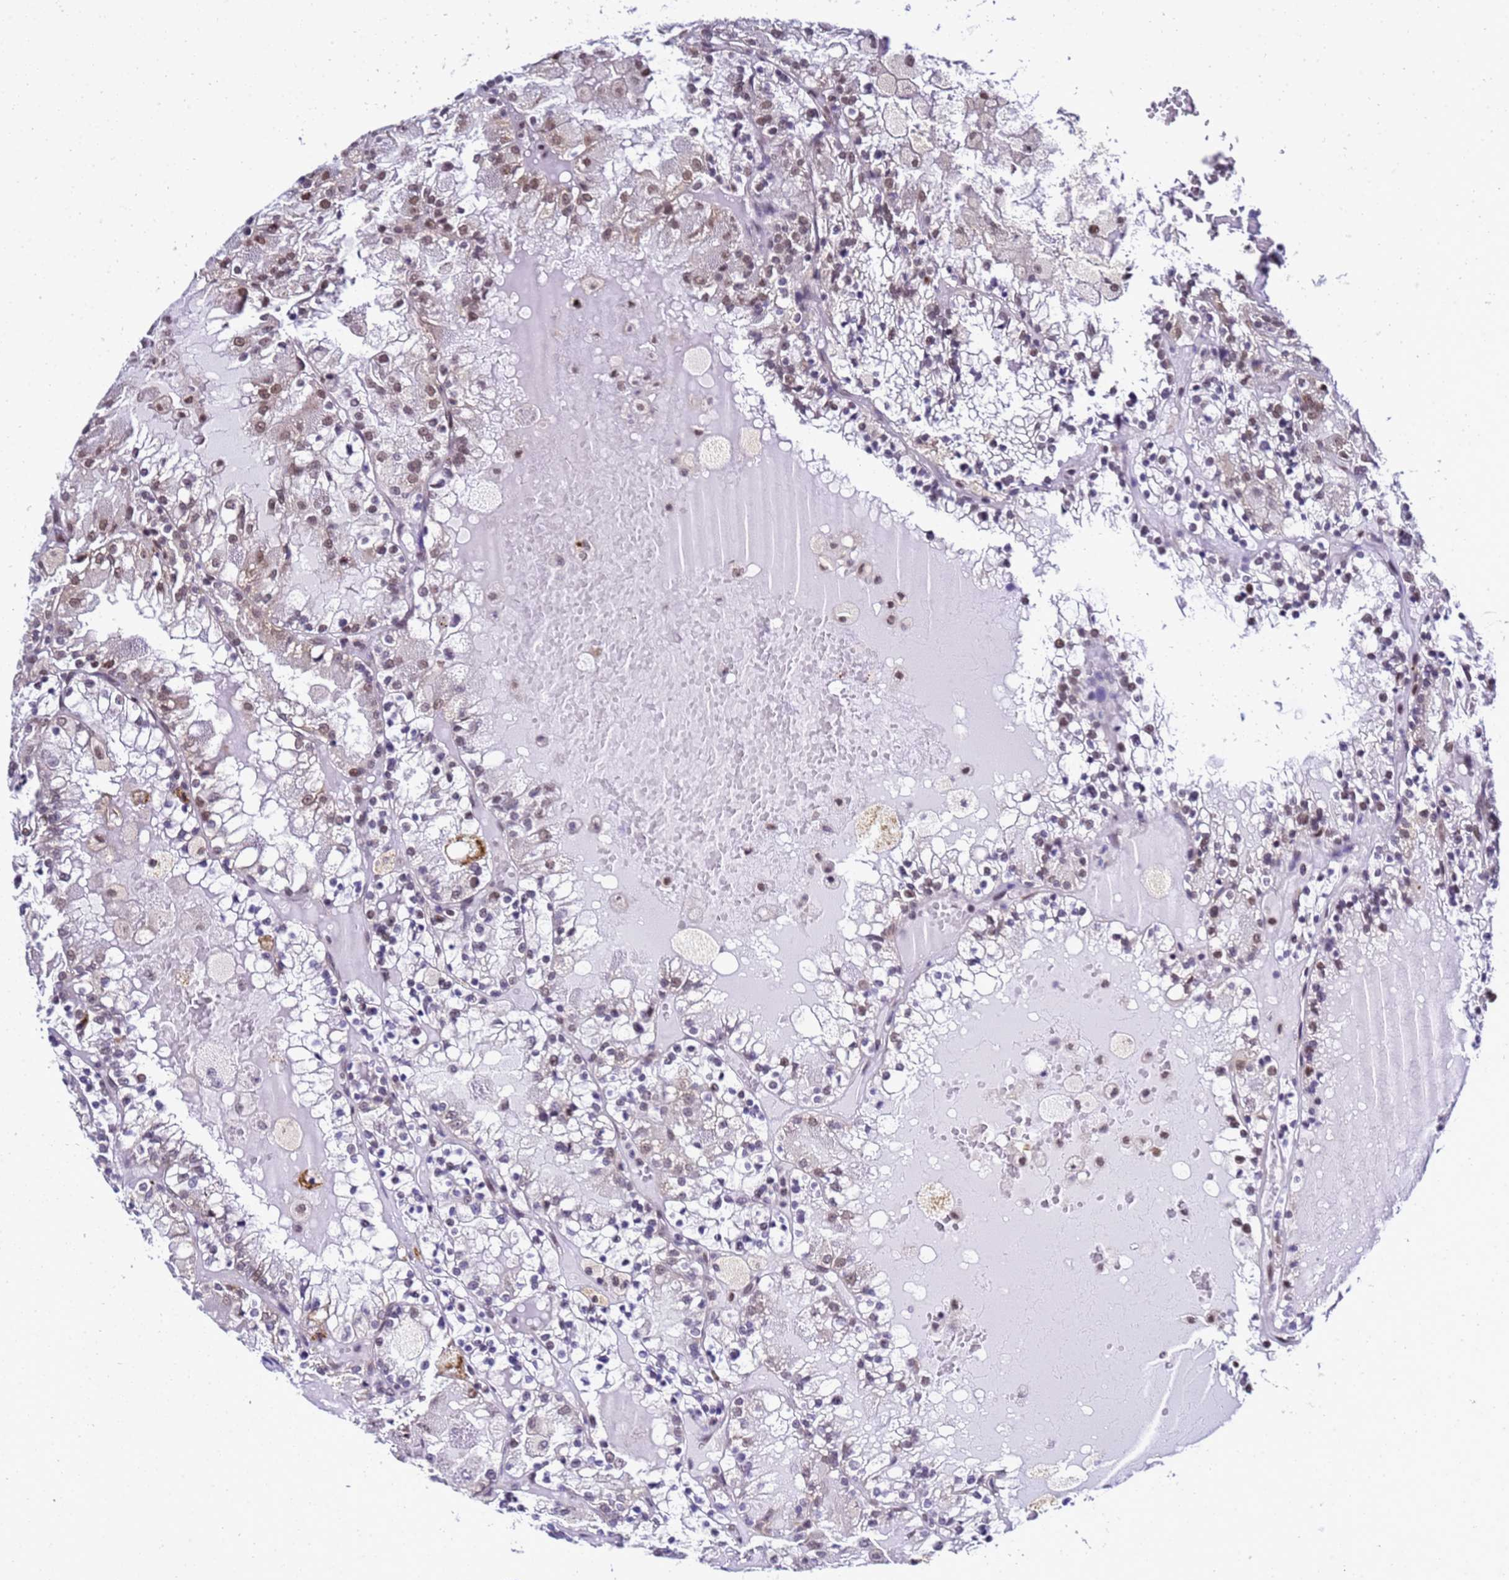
{"staining": {"intensity": "moderate", "quantity": "<25%", "location": "nuclear"}, "tissue": "renal cancer", "cell_type": "Tumor cells", "image_type": "cancer", "snomed": [{"axis": "morphology", "description": "Adenocarcinoma, NOS"}, {"axis": "topography", "description": "Kidney"}], "caption": "This is a micrograph of immunohistochemistry (IHC) staining of renal adenocarcinoma, which shows moderate expression in the nuclear of tumor cells.", "gene": "SMN1", "patient": {"sex": "female", "age": 56}}